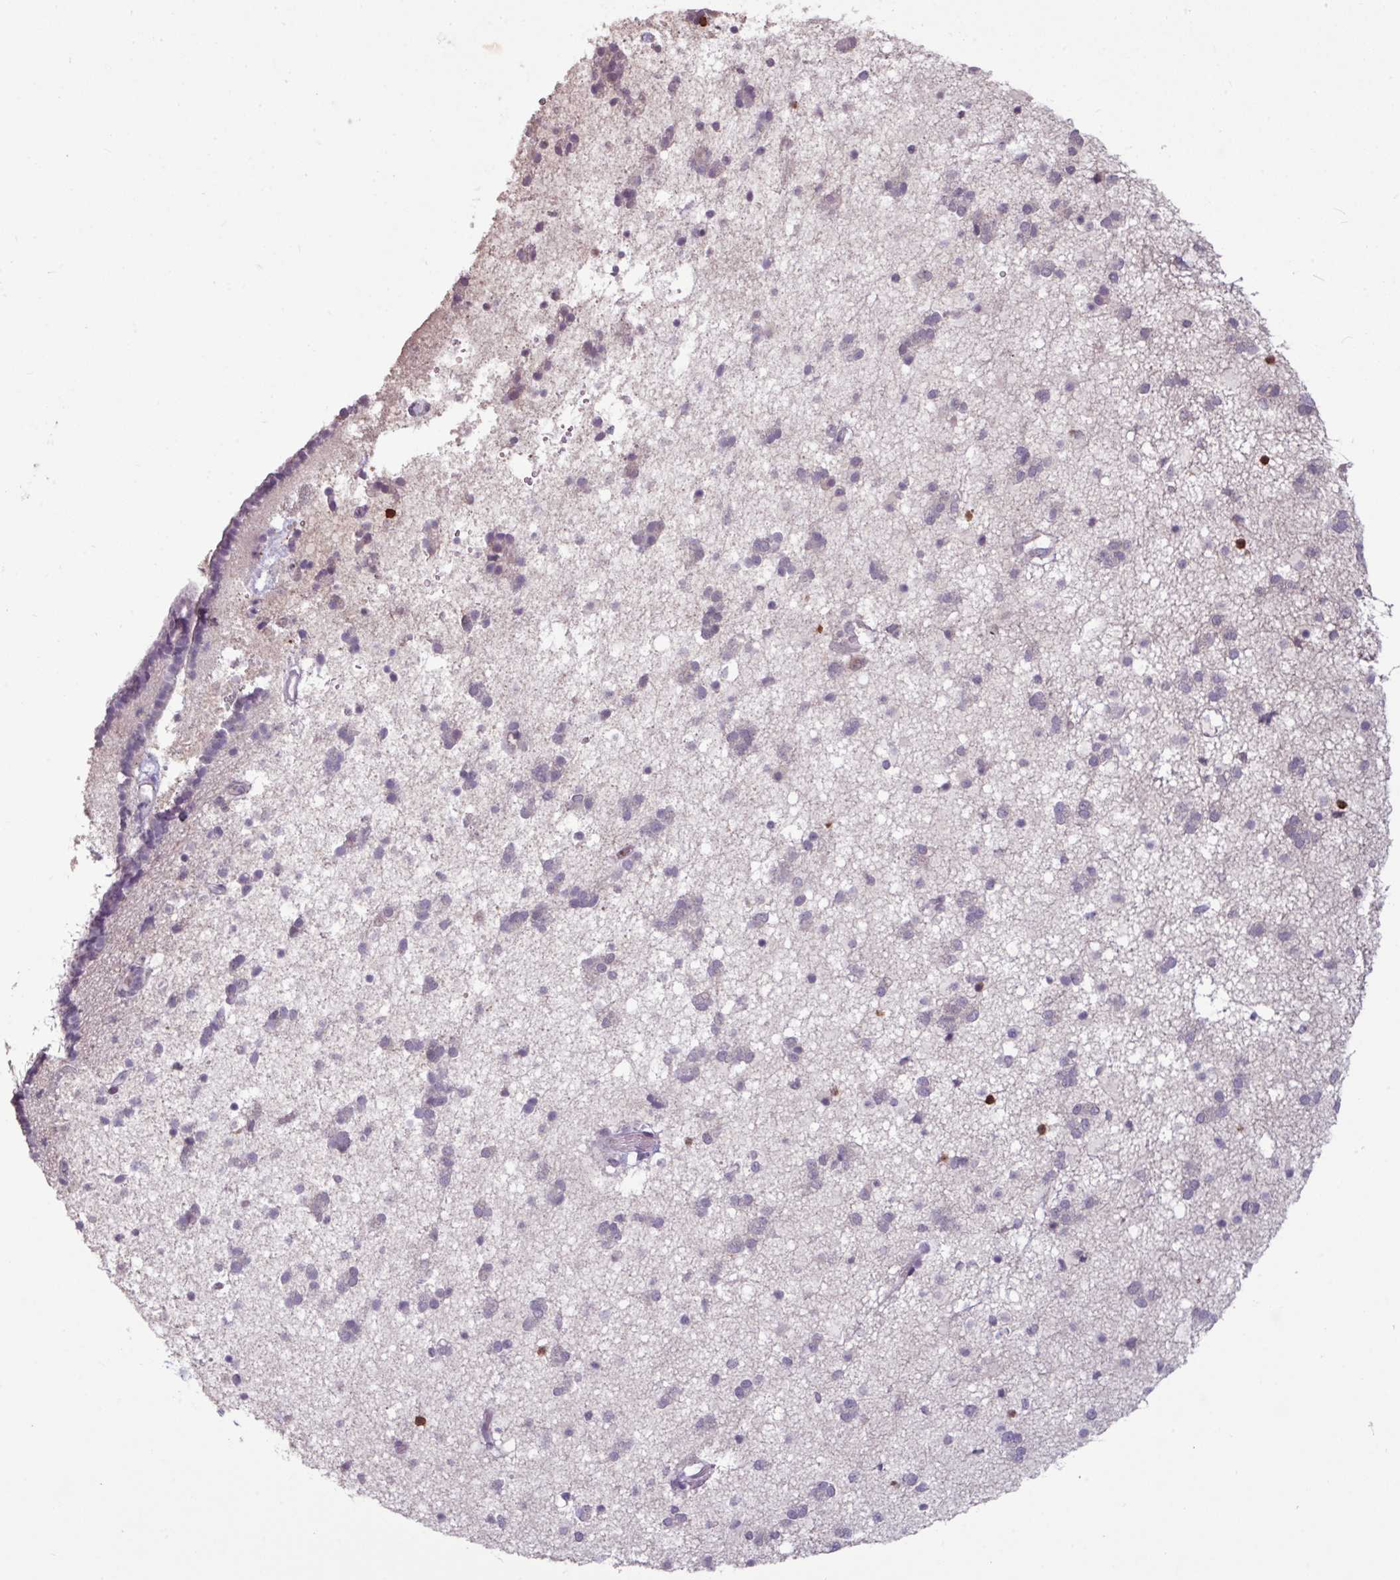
{"staining": {"intensity": "negative", "quantity": "none", "location": "none"}, "tissue": "caudate", "cell_type": "Glial cells", "image_type": "normal", "snomed": [{"axis": "morphology", "description": "Normal tissue, NOS"}, {"axis": "topography", "description": "Lateral ventricle wall"}], "caption": "Immunohistochemical staining of normal caudate exhibits no significant expression in glial cells. (DAB immunohistochemistry (IHC), high magnification).", "gene": "SEC61G", "patient": {"sex": "male", "age": 37}}